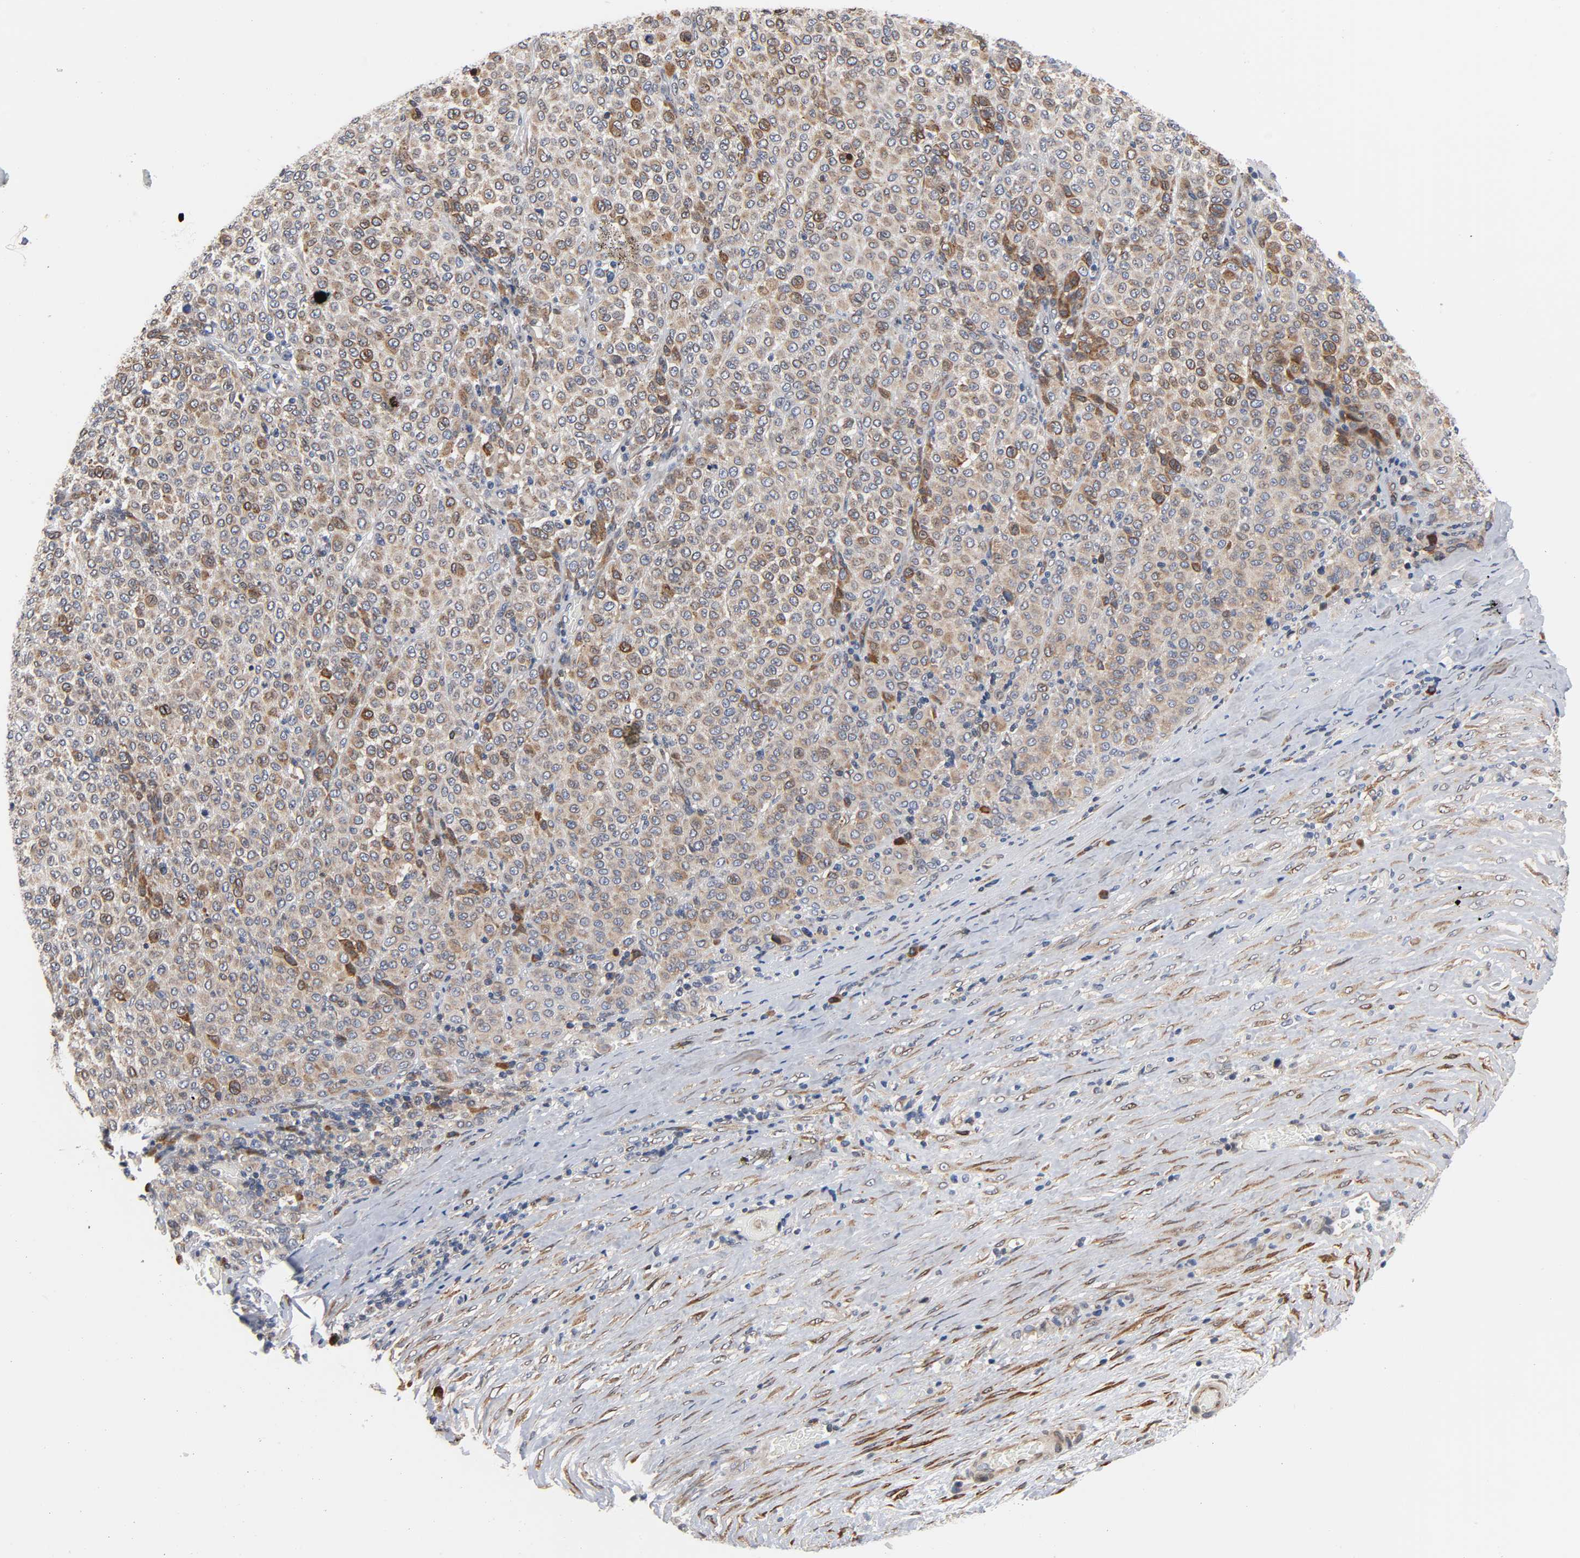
{"staining": {"intensity": "weak", "quantity": ">75%", "location": "cytoplasmic/membranous"}, "tissue": "melanoma", "cell_type": "Tumor cells", "image_type": "cancer", "snomed": [{"axis": "morphology", "description": "Malignant melanoma, Metastatic site"}, {"axis": "topography", "description": "Pancreas"}], "caption": "Human malignant melanoma (metastatic site) stained for a protein (brown) displays weak cytoplasmic/membranous positive staining in about >75% of tumor cells.", "gene": "ASB6", "patient": {"sex": "female", "age": 30}}